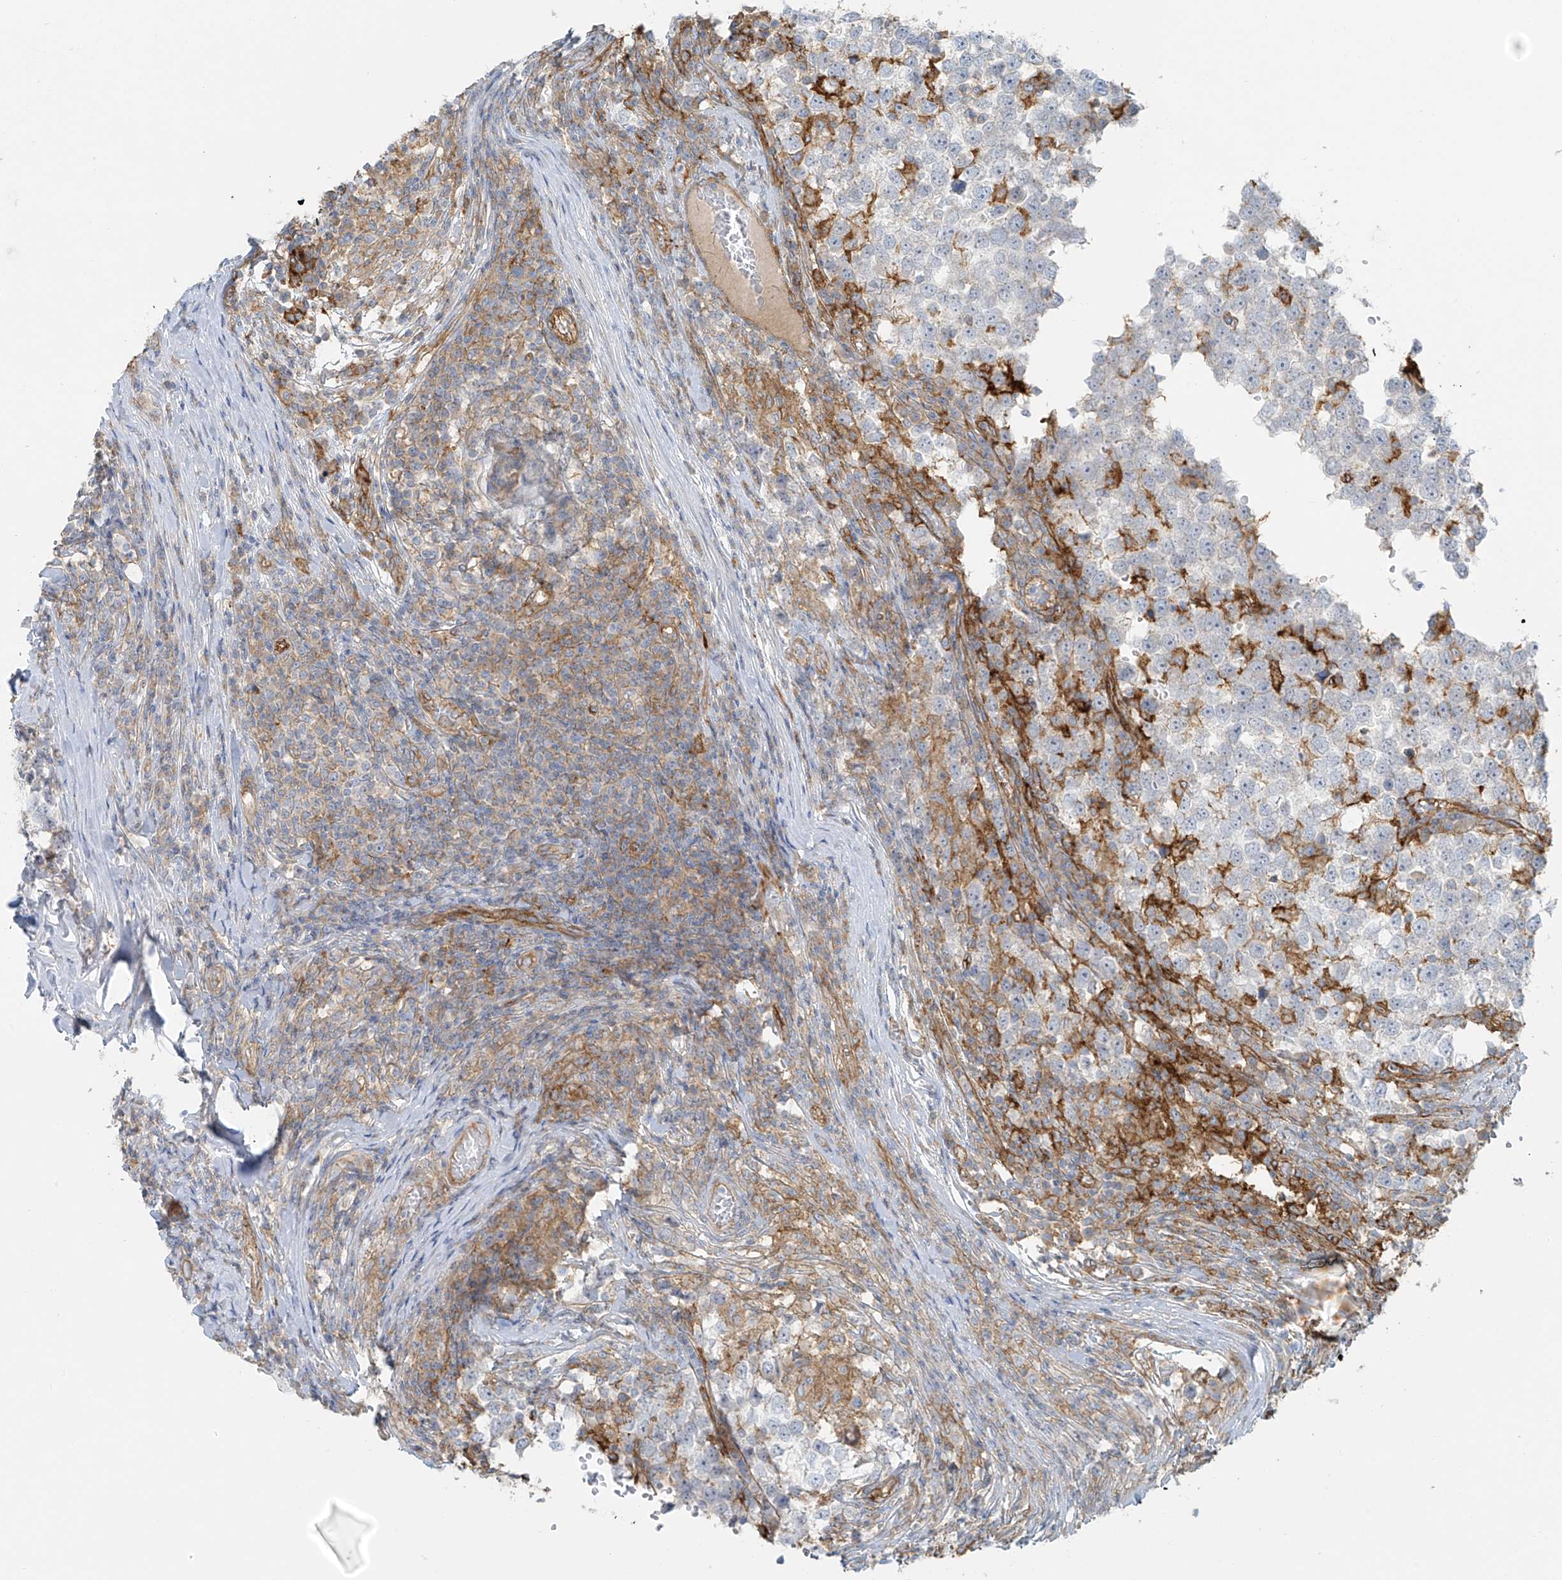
{"staining": {"intensity": "negative", "quantity": "none", "location": "none"}, "tissue": "testis cancer", "cell_type": "Tumor cells", "image_type": "cancer", "snomed": [{"axis": "morphology", "description": "Seminoma, NOS"}, {"axis": "topography", "description": "Testis"}], "caption": "This is a photomicrograph of immunohistochemistry (IHC) staining of testis seminoma, which shows no expression in tumor cells.", "gene": "VAMP5", "patient": {"sex": "male", "age": 65}}